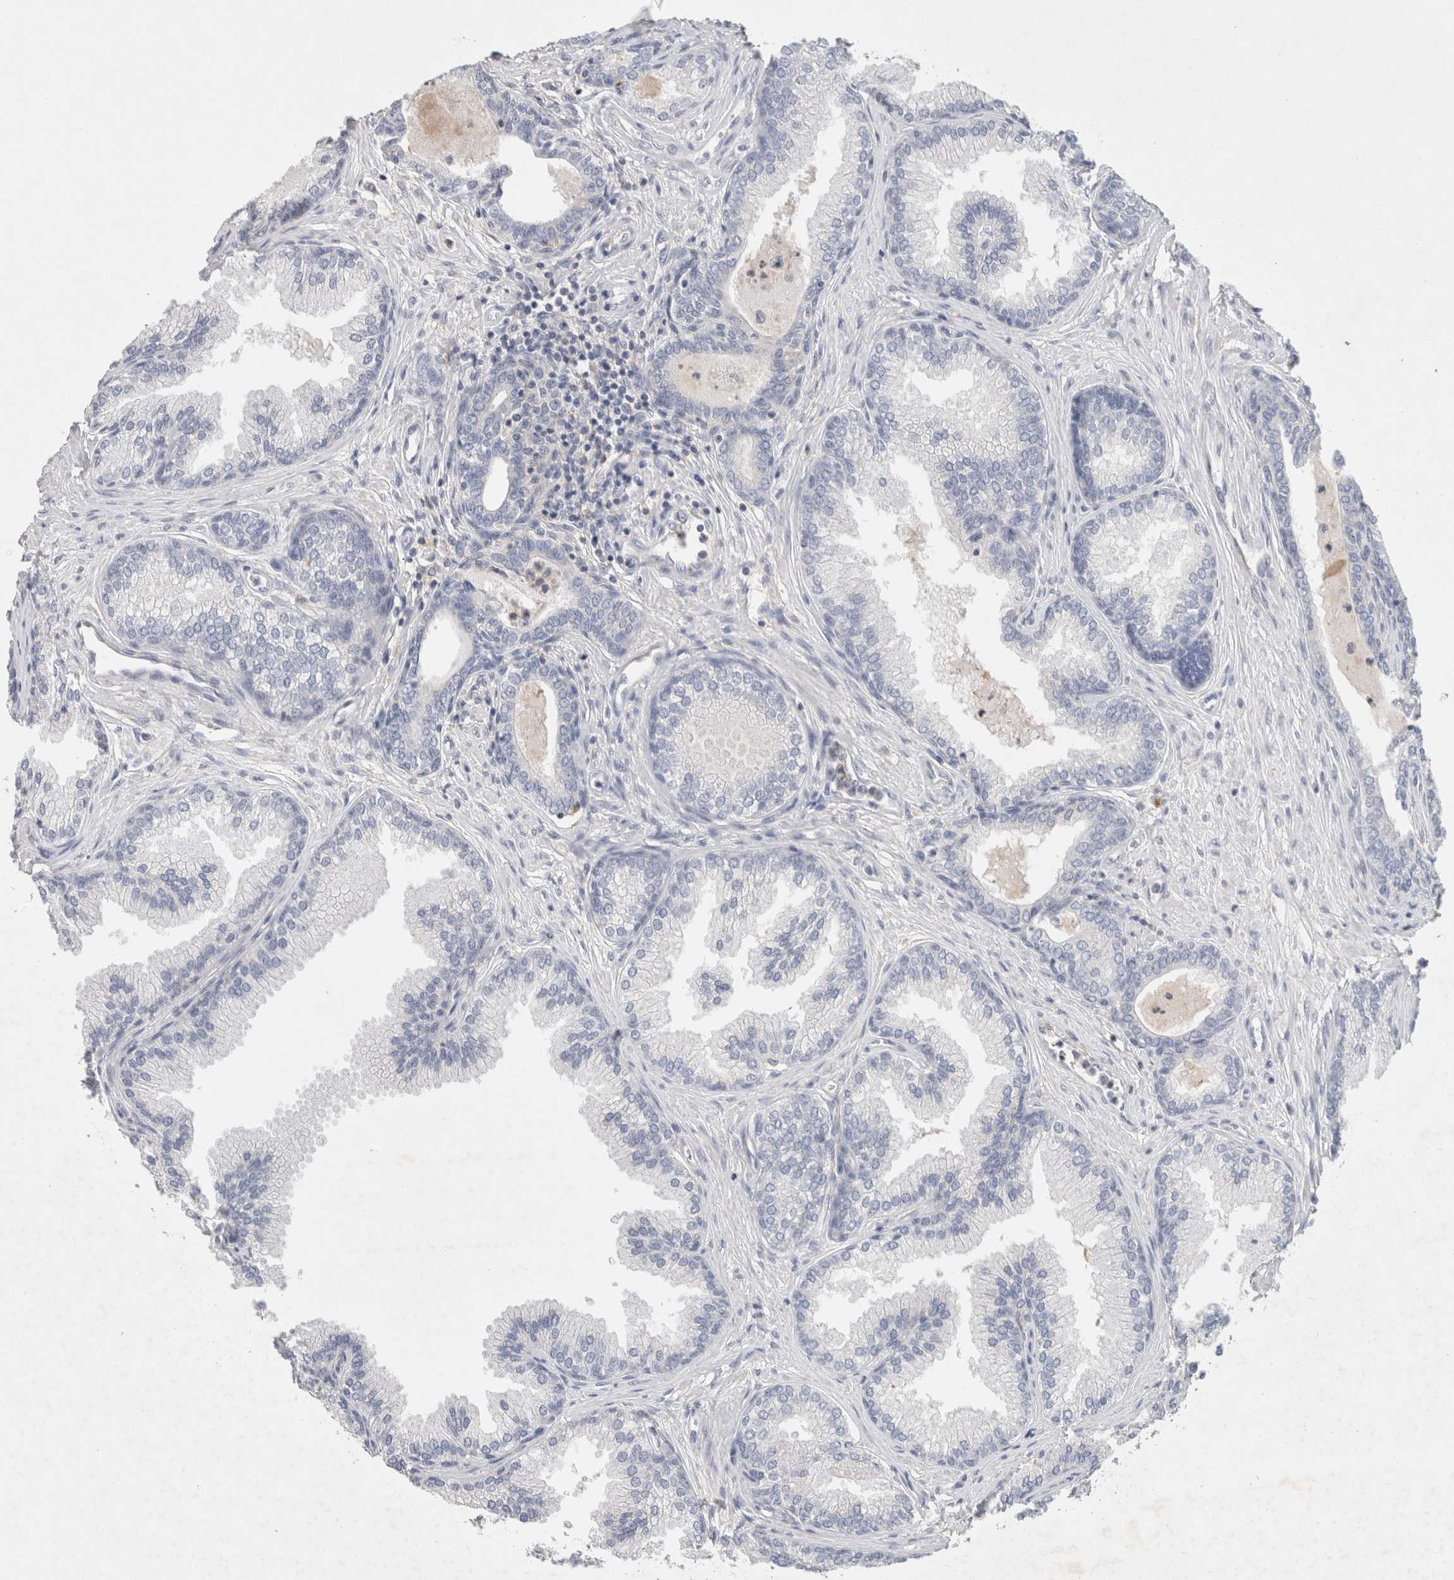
{"staining": {"intensity": "negative", "quantity": "none", "location": "none"}, "tissue": "prostate cancer", "cell_type": "Tumor cells", "image_type": "cancer", "snomed": [{"axis": "morphology", "description": "Adenocarcinoma, High grade"}, {"axis": "topography", "description": "Prostate"}], "caption": "Tumor cells are negative for brown protein staining in prostate cancer (adenocarcinoma (high-grade)).", "gene": "MPP2", "patient": {"sex": "male", "age": 70}}